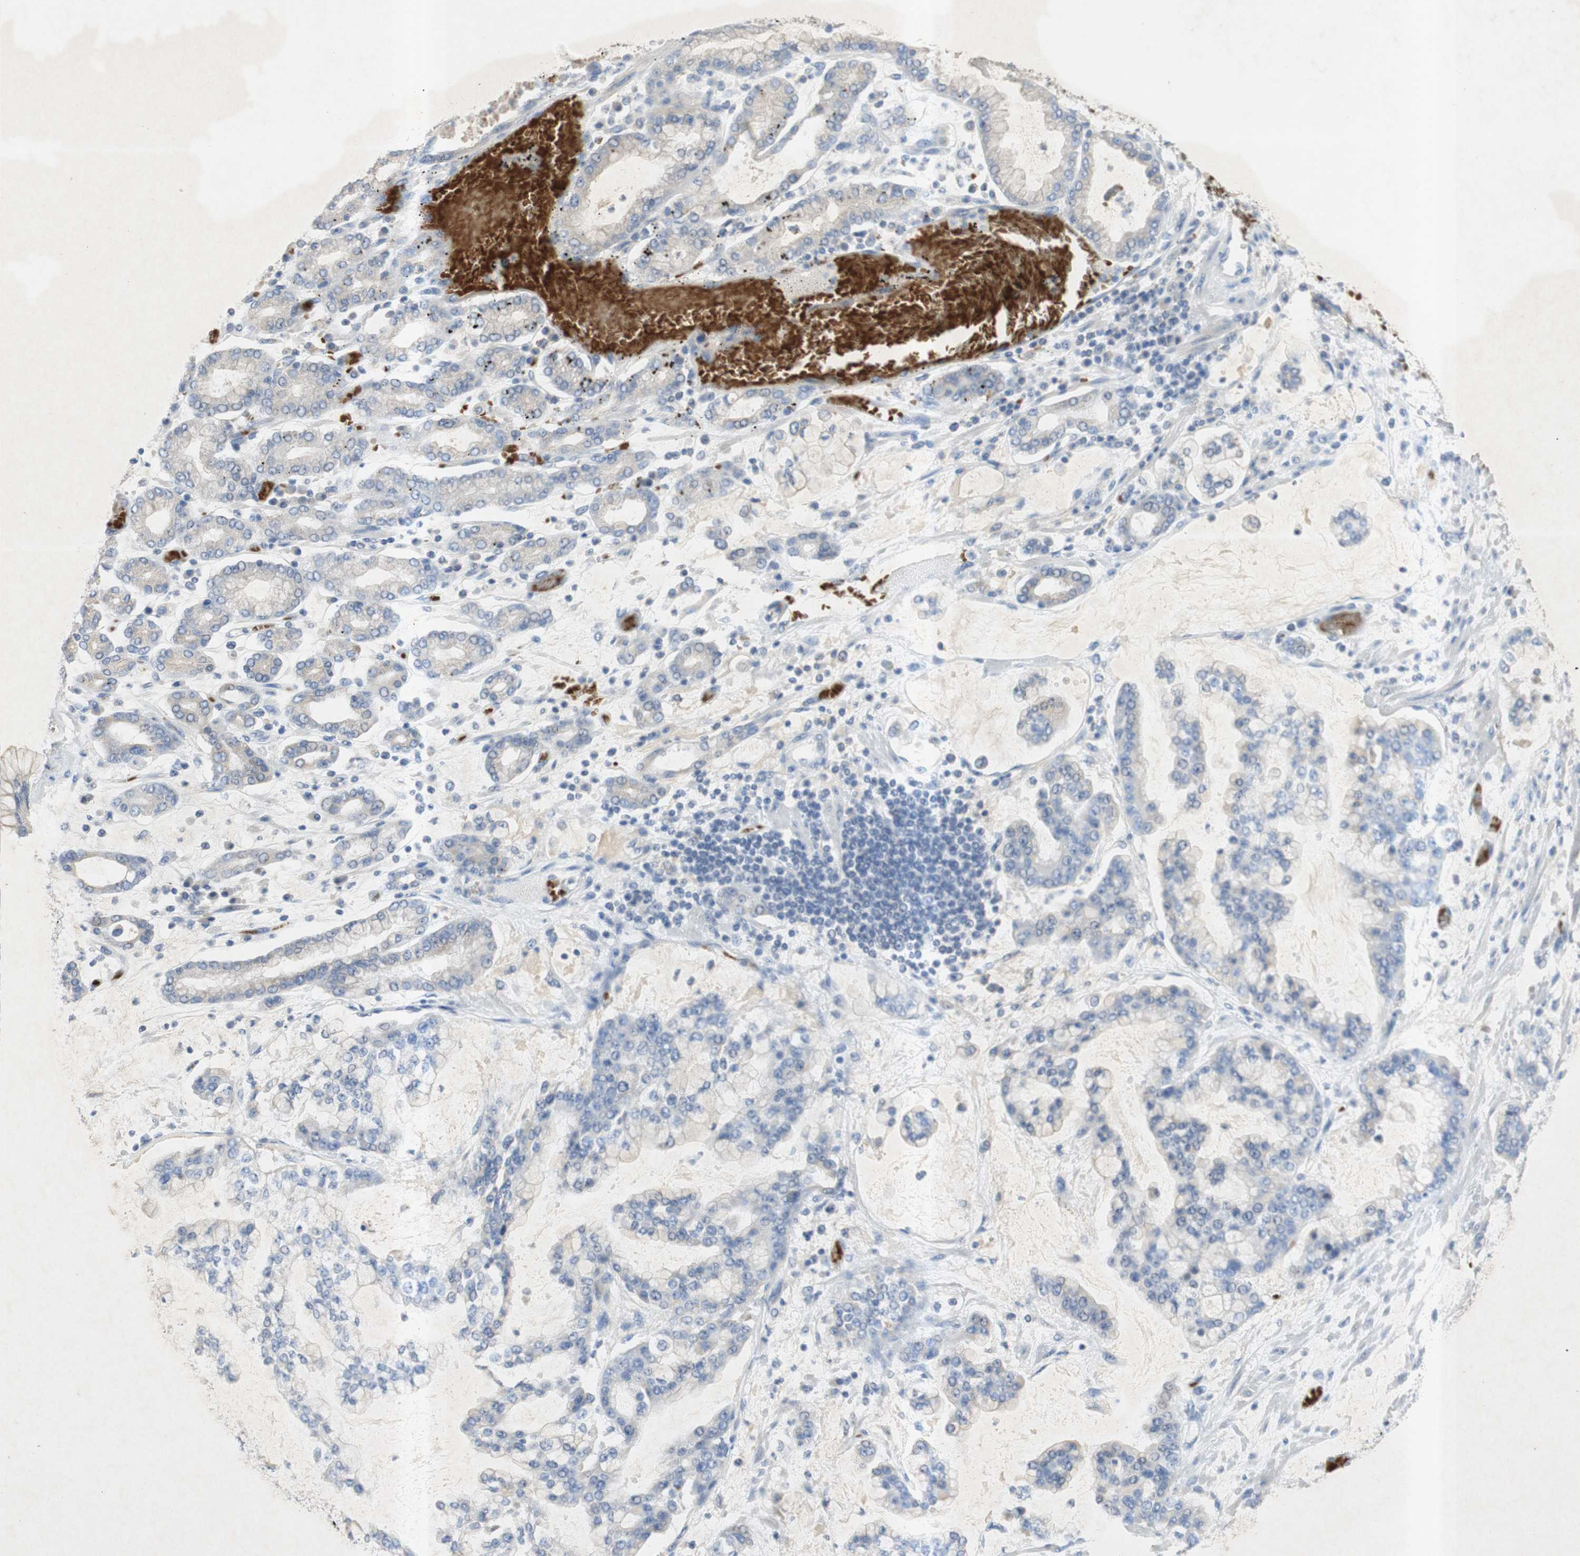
{"staining": {"intensity": "negative", "quantity": "none", "location": "none"}, "tissue": "stomach cancer", "cell_type": "Tumor cells", "image_type": "cancer", "snomed": [{"axis": "morphology", "description": "Normal tissue, NOS"}, {"axis": "morphology", "description": "Adenocarcinoma, NOS"}, {"axis": "topography", "description": "Stomach, upper"}, {"axis": "topography", "description": "Stomach"}], "caption": "IHC image of neoplastic tissue: human adenocarcinoma (stomach) stained with DAB shows no significant protein expression in tumor cells.", "gene": "EPO", "patient": {"sex": "male", "age": 76}}